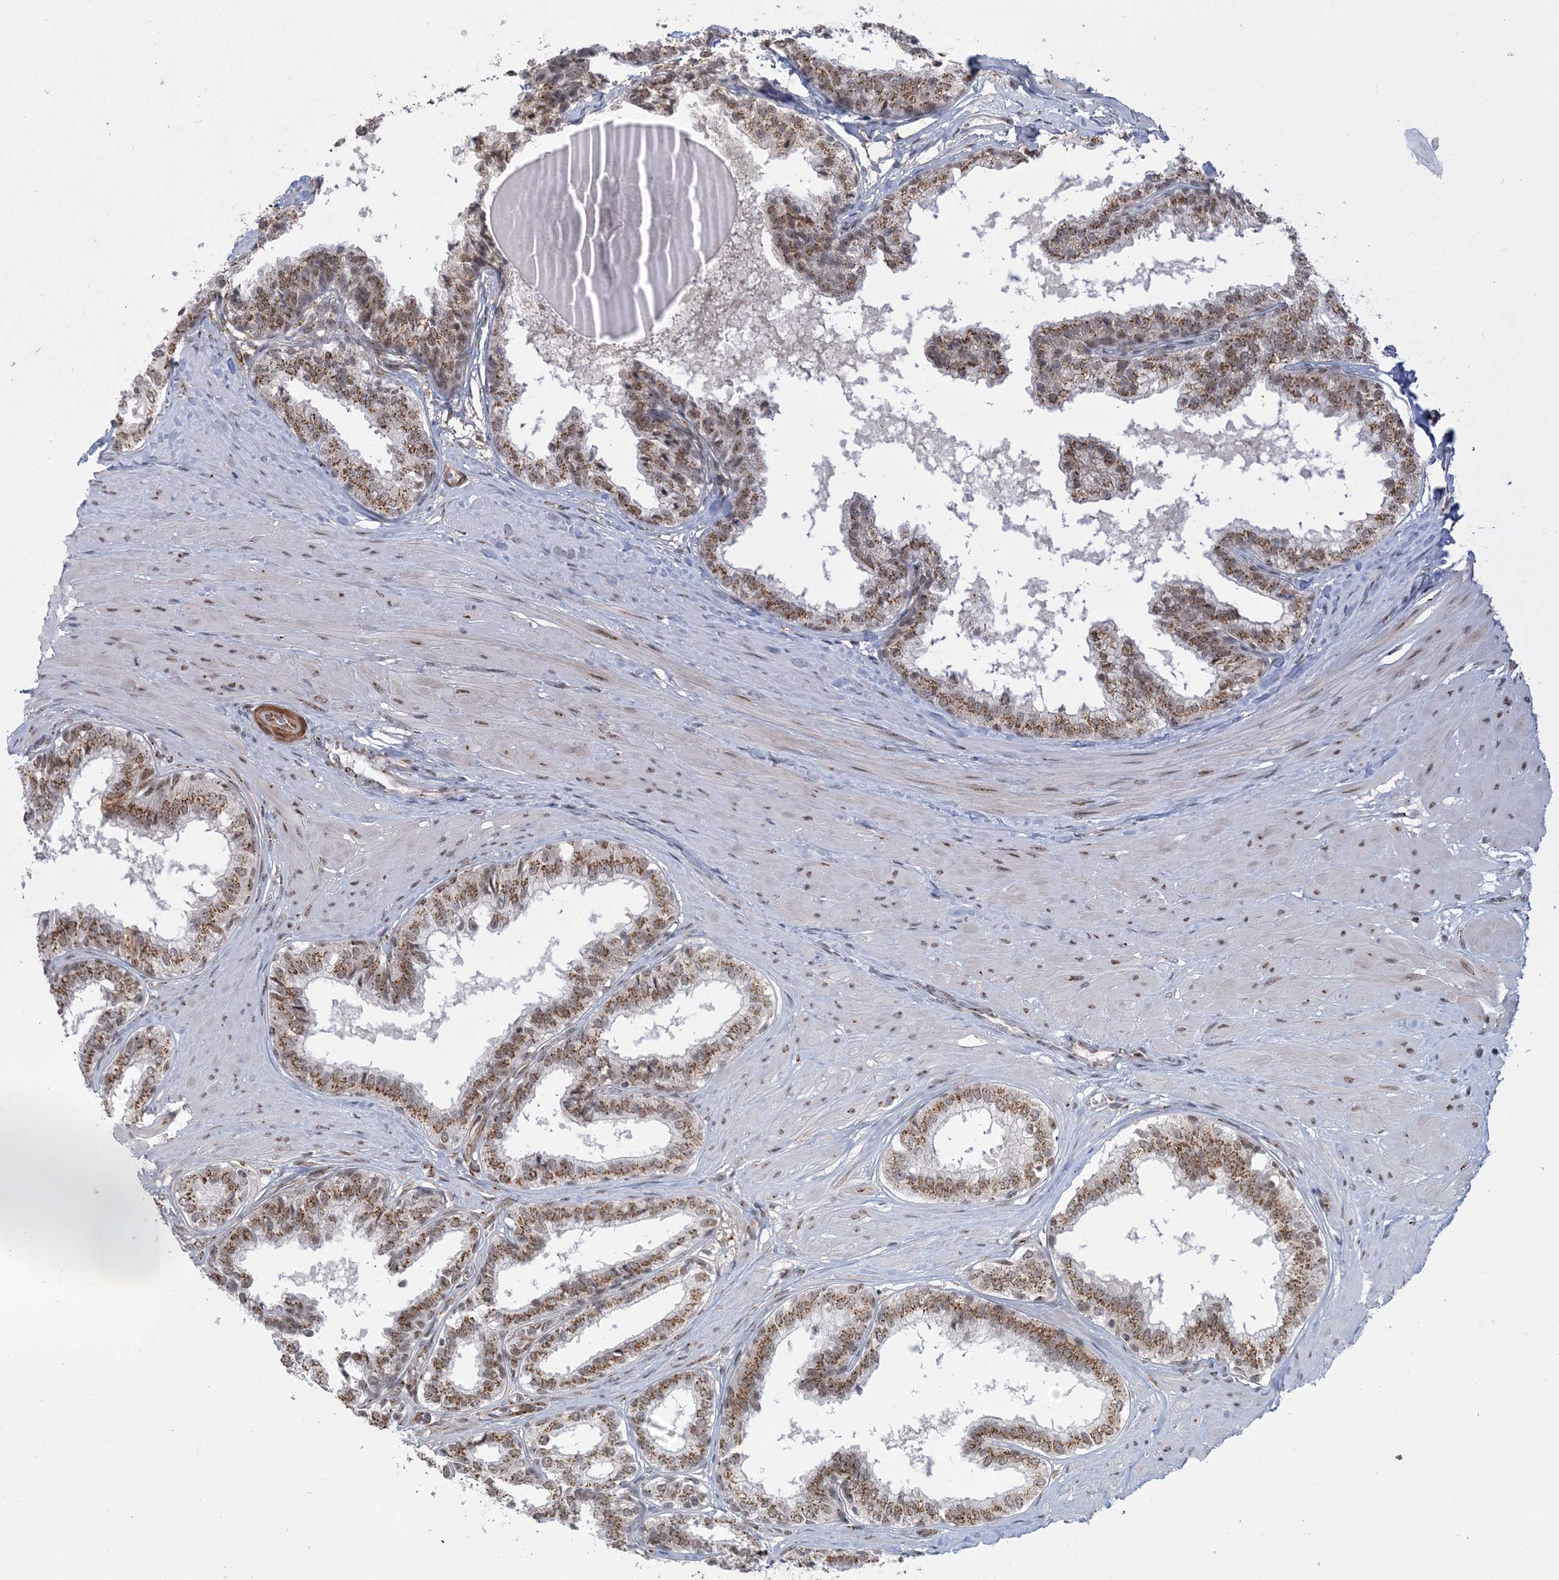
{"staining": {"intensity": "moderate", "quantity": ">75%", "location": "cytoplasmic/membranous,nuclear"}, "tissue": "prostate", "cell_type": "Glandular cells", "image_type": "normal", "snomed": [{"axis": "morphology", "description": "Normal tissue, NOS"}, {"axis": "topography", "description": "Prostate"}], "caption": "Protein expression analysis of benign human prostate reveals moderate cytoplasmic/membranous,nuclear positivity in about >75% of glandular cells.", "gene": "PLRG1", "patient": {"sex": "male", "age": 48}}